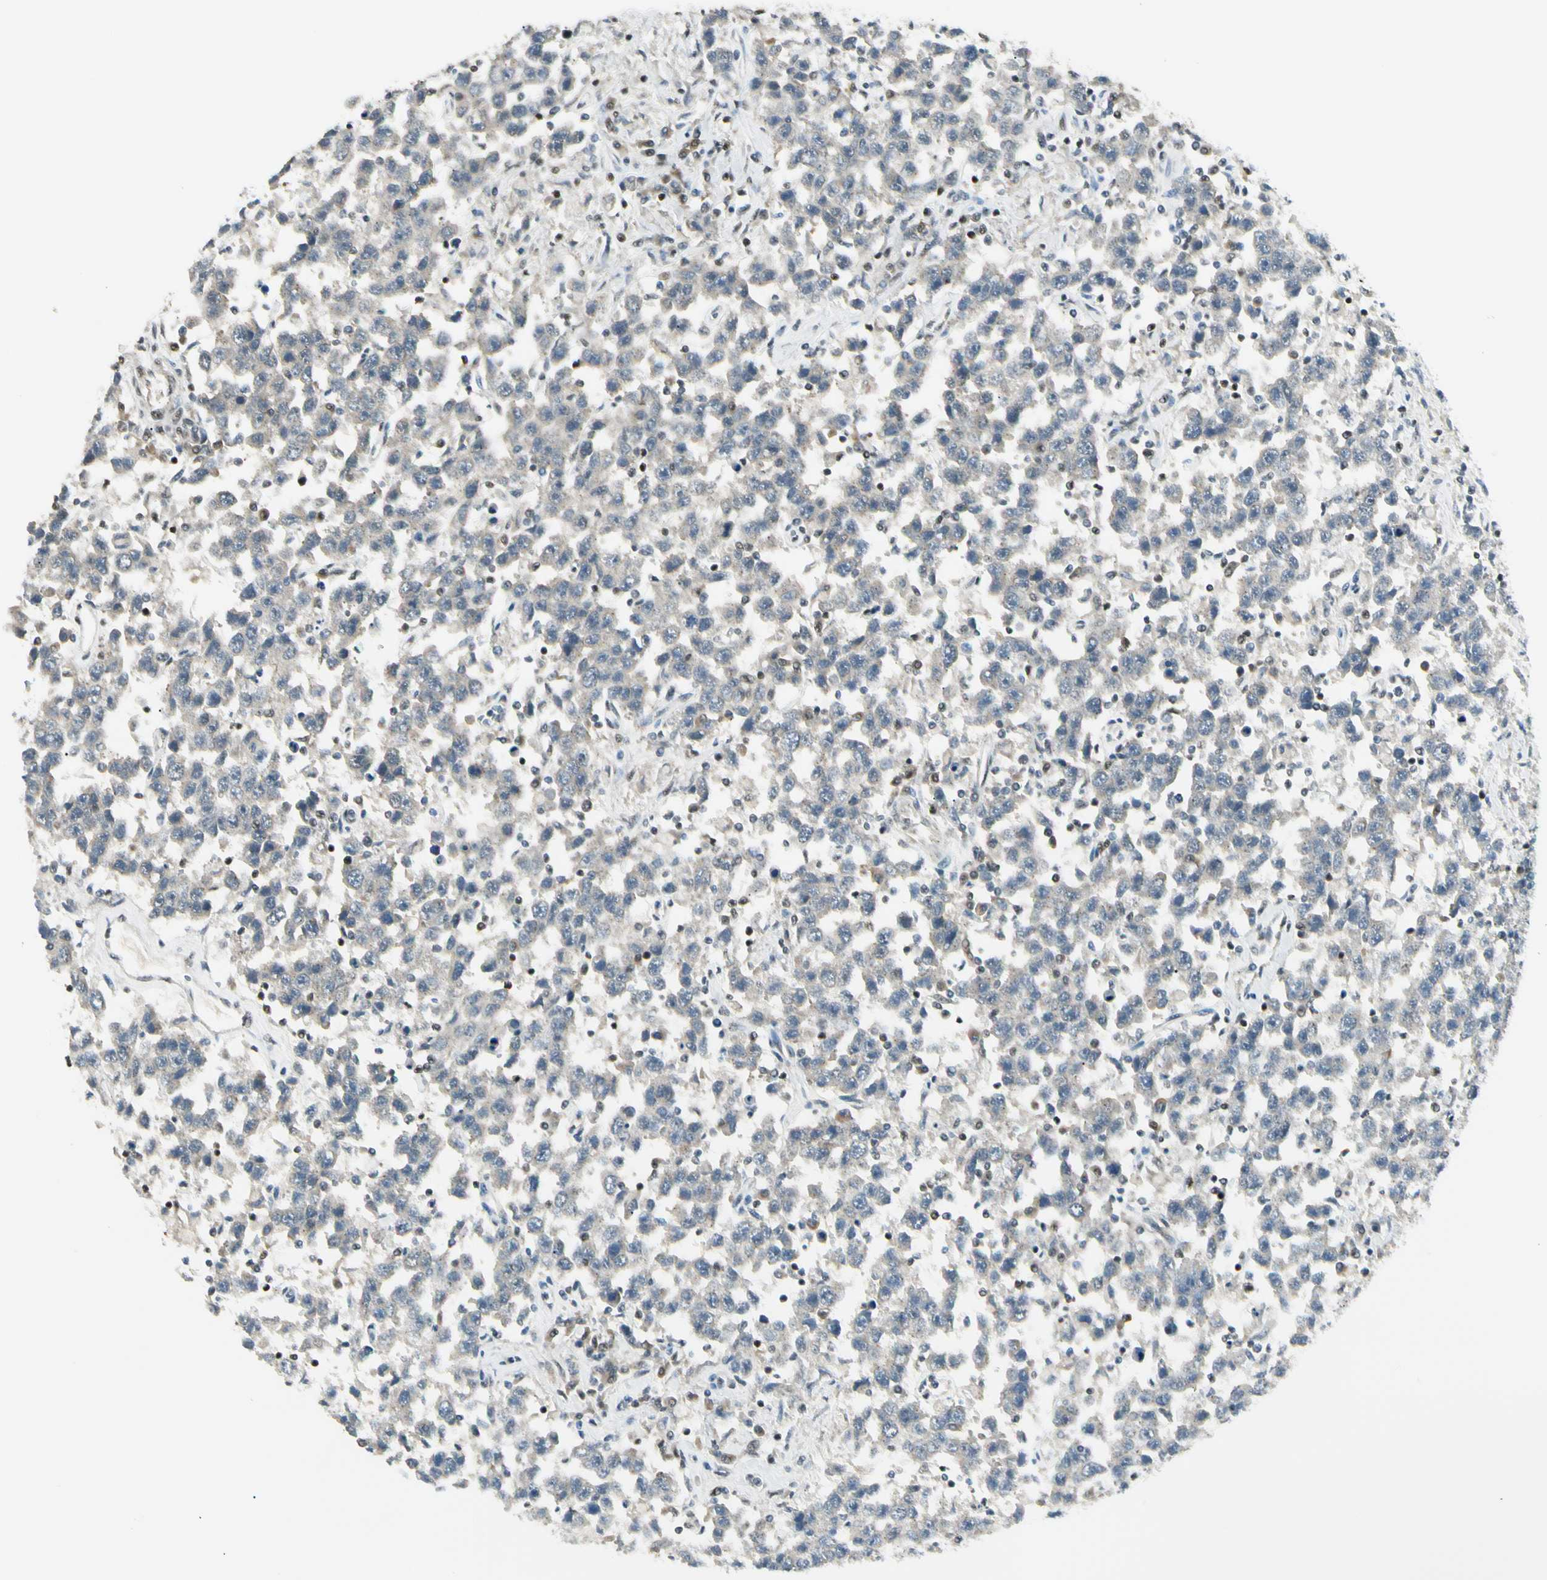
{"staining": {"intensity": "weak", "quantity": ">75%", "location": "cytoplasmic/membranous"}, "tissue": "testis cancer", "cell_type": "Tumor cells", "image_type": "cancer", "snomed": [{"axis": "morphology", "description": "Seminoma, NOS"}, {"axis": "topography", "description": "Testis"}], "caption": "IHC (DAB (3,3'-diaminobenzidine)) staining of testis seminoma shows weak cytoplasmic/membranous protein staining in approximately >75% of tumor cells. The protein of interest is stained brown, and the nuclei are stained in blue (DAB (3,3'-diaminobenzidine) IHC with brightfield microscopy, high magnification).", "gene": "ATXN1", "patient": {"sex": "male", "age": 41}}